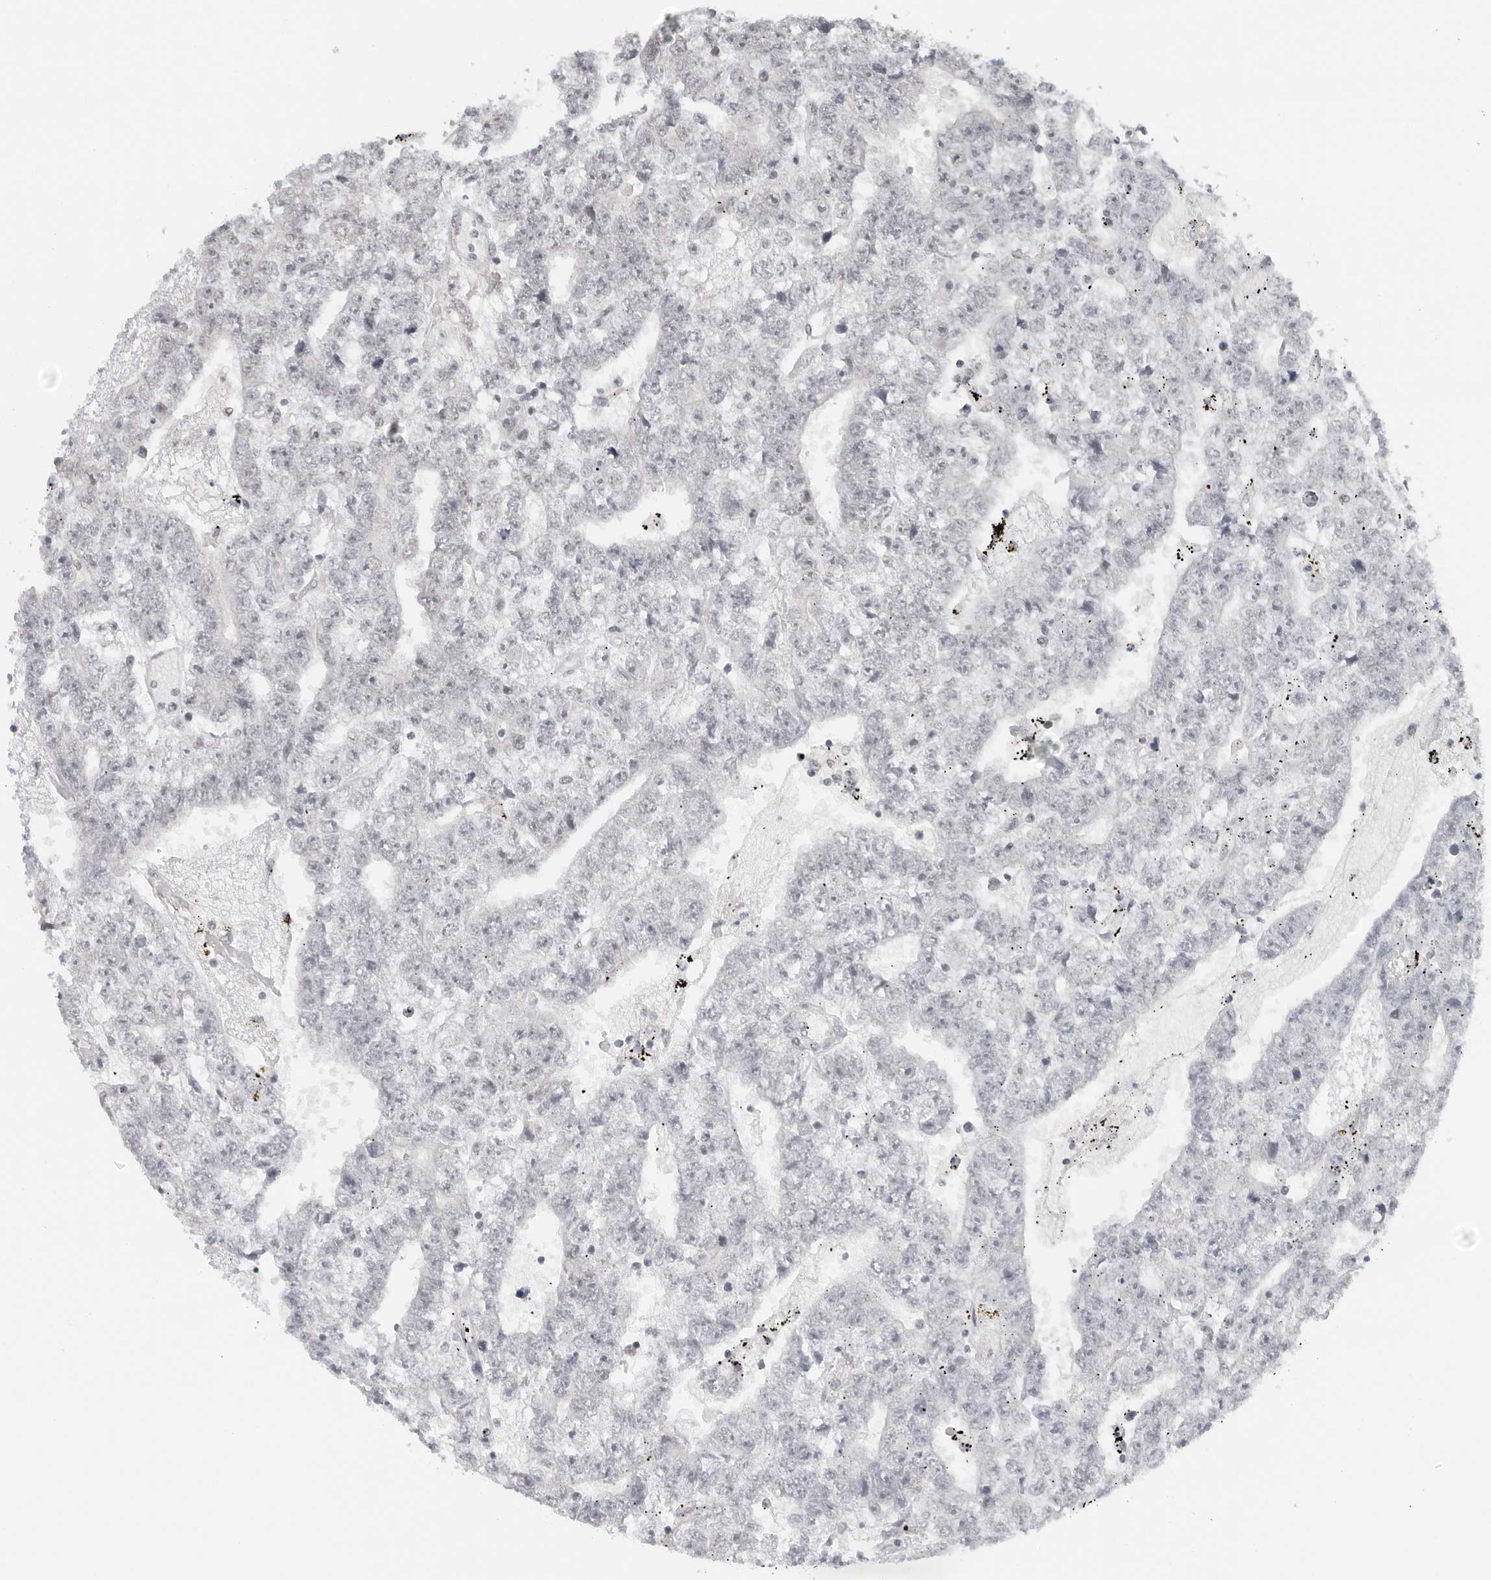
{"staining": {"intensity": "weak", "quantity": "<25%", "location": "nuclear"}, "tissue": "testis cancer", "cell_type": "Tumor cells", "image_type": "cancer", "snomed": [{"axis": "morphology", "description": "Carcinoma, Embryonal, NOS"}, {"axis": "topography", "description": "Testis"}], "caption": "A high-resolution image shows IHC staining of testis cancer, which exhibits no significant expression in tumor cells.", "gene": "FLG2", "patient": {"sex": "male", "age": 25}}